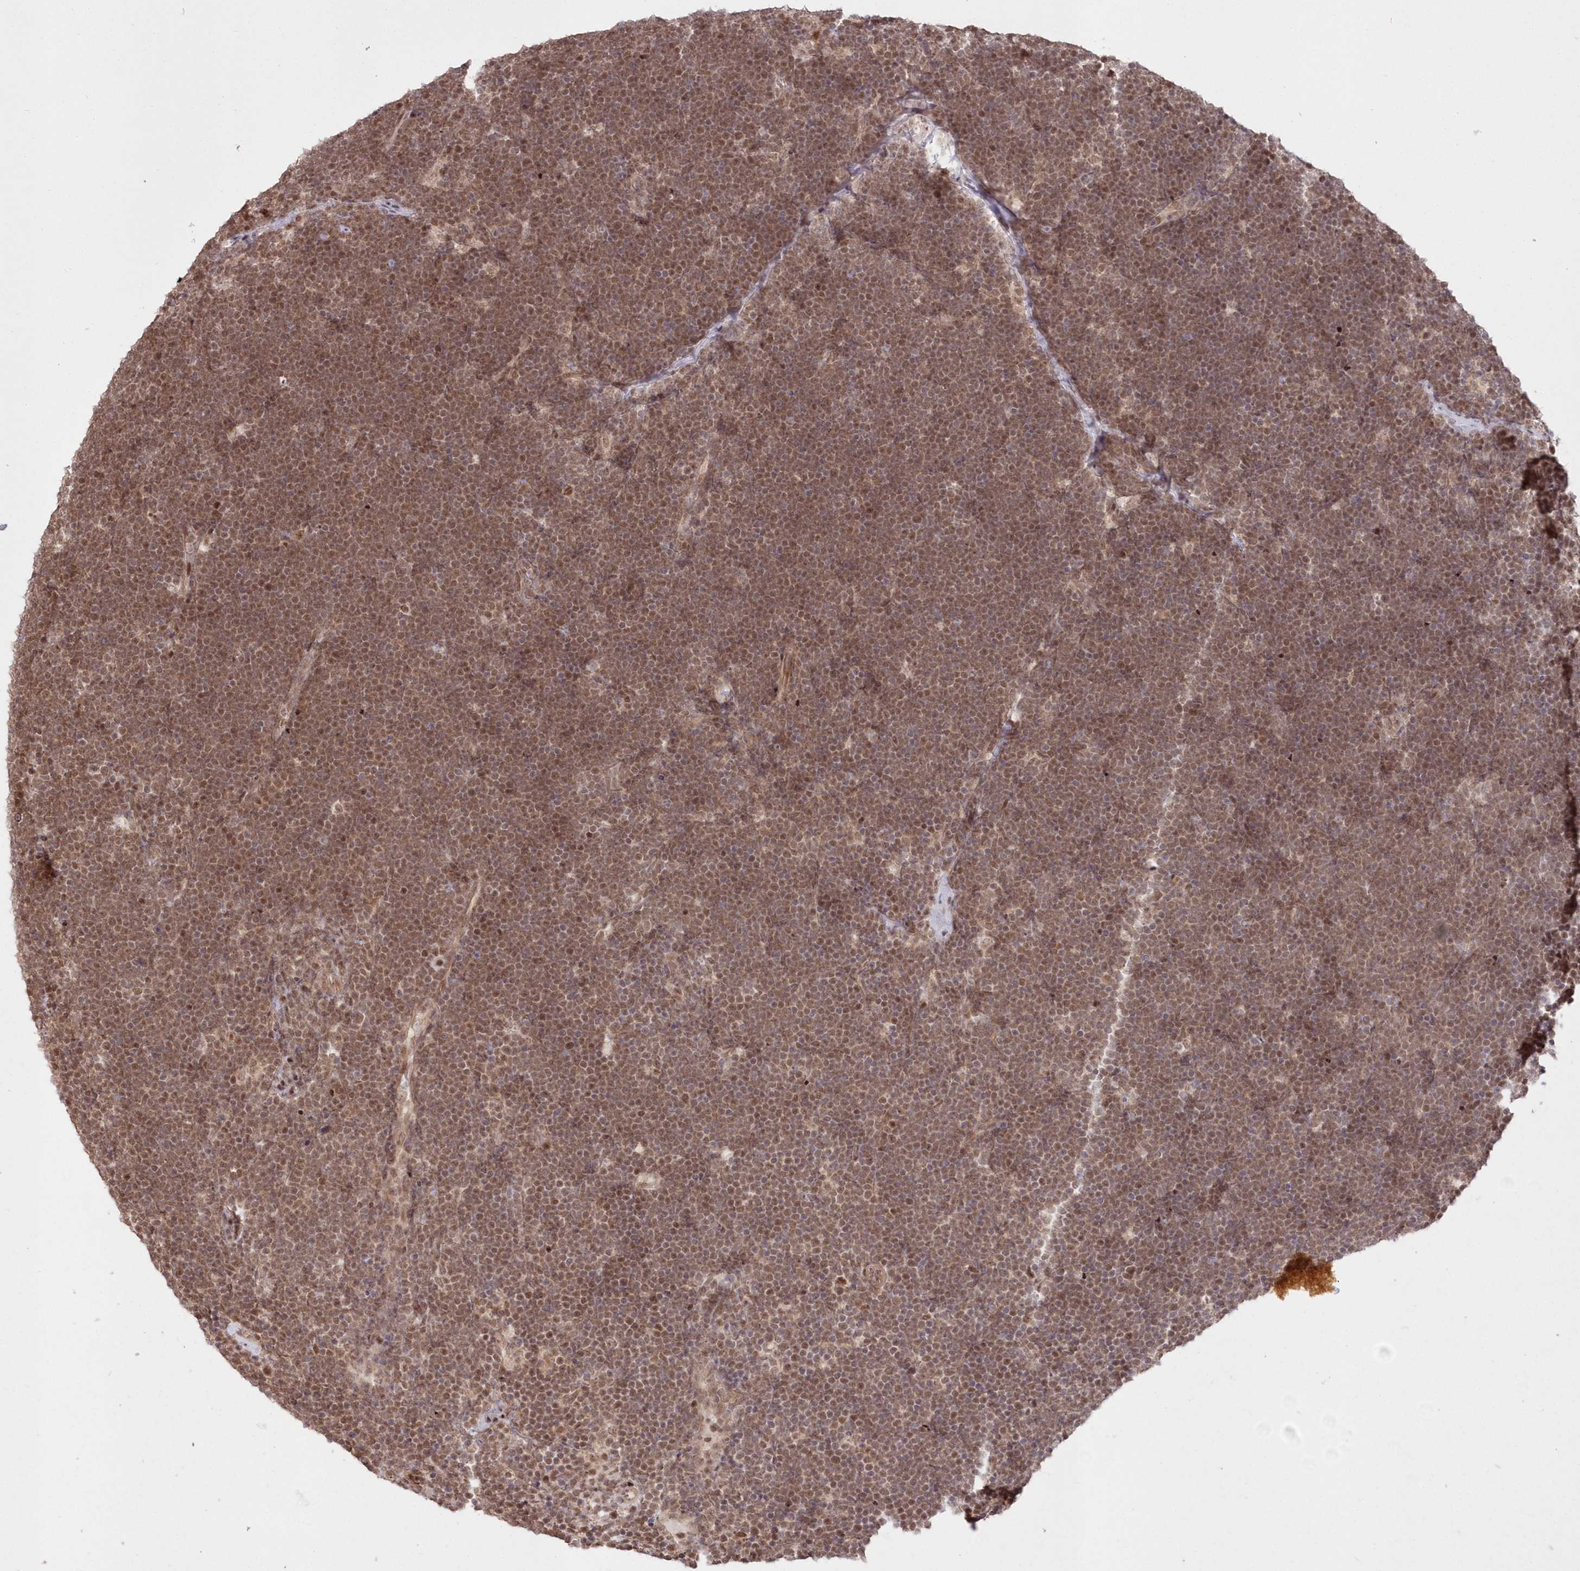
{"staining": {"intensity": "moderate", "quantity": ">75%", "location": "cytoplasmic/membranous,nuclear"}, "tissue": "lymphoma", "cell_type": "Tumor cells", "image_type": "cancer", "snomed": [{"axis": "morphology", "description": "Malignant lymphoma, non-Hodgkin's type, High grade"}, {"axis": "topography", "description": "Lymph node"}], "caption": "Malignant lymphoma, non-Hodgkin's type (high-grade) stained with immunohistochemistry demonstrates moderate cytoplasmic/membranous and nuclear expression in about >75% of tumor cells.", "gene": "WBP1L", "patient": {"sex": "male", "age": 13}}